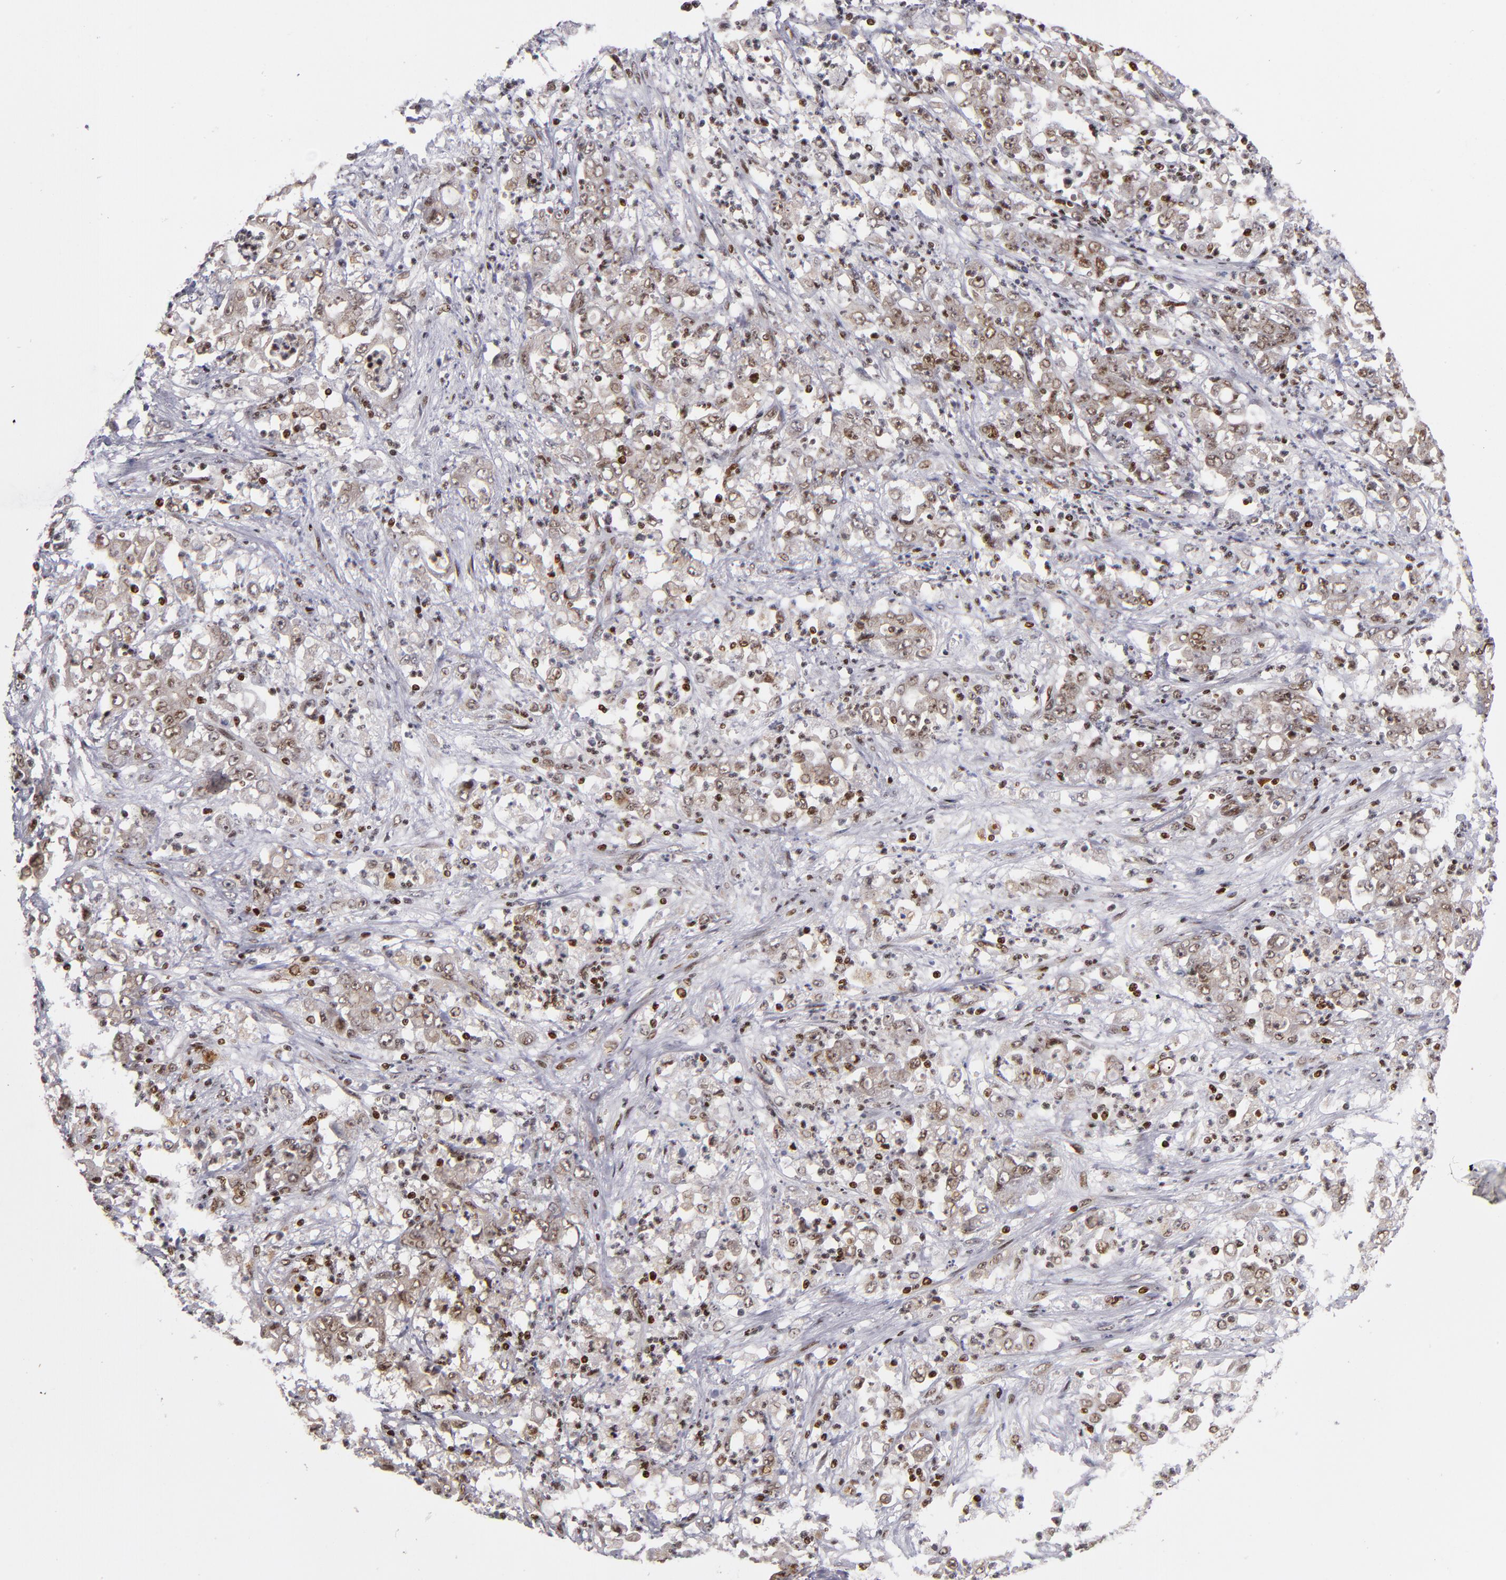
{"staining": {"intensity": "moderate", "quantity": ">75%", "location": "nuclear"}, "tissue": "stomach cancer", "cell_type": "Tumor cells", "image_type": "cancer", "snomed": [{"axis": "morphology", "description": "Adenocarcinoma, NOS"}, {"axis": "topography", "description": "Stomach, lower"}], "caption": "DAB (3,3'-diaminobenzidine) immunohistochemical staining of human stomach adenocarcinoma exhibits moderate nuclear protein staining in about >75% of tumor cells. (Stains: DAB (3,3'-diaminobenzidine) in brown, nuclei in blue, Microscopy: brightfield microscopy at high magnification).", "gene": "KDM6A", "patient": {"sex": "female", "age": 71}}